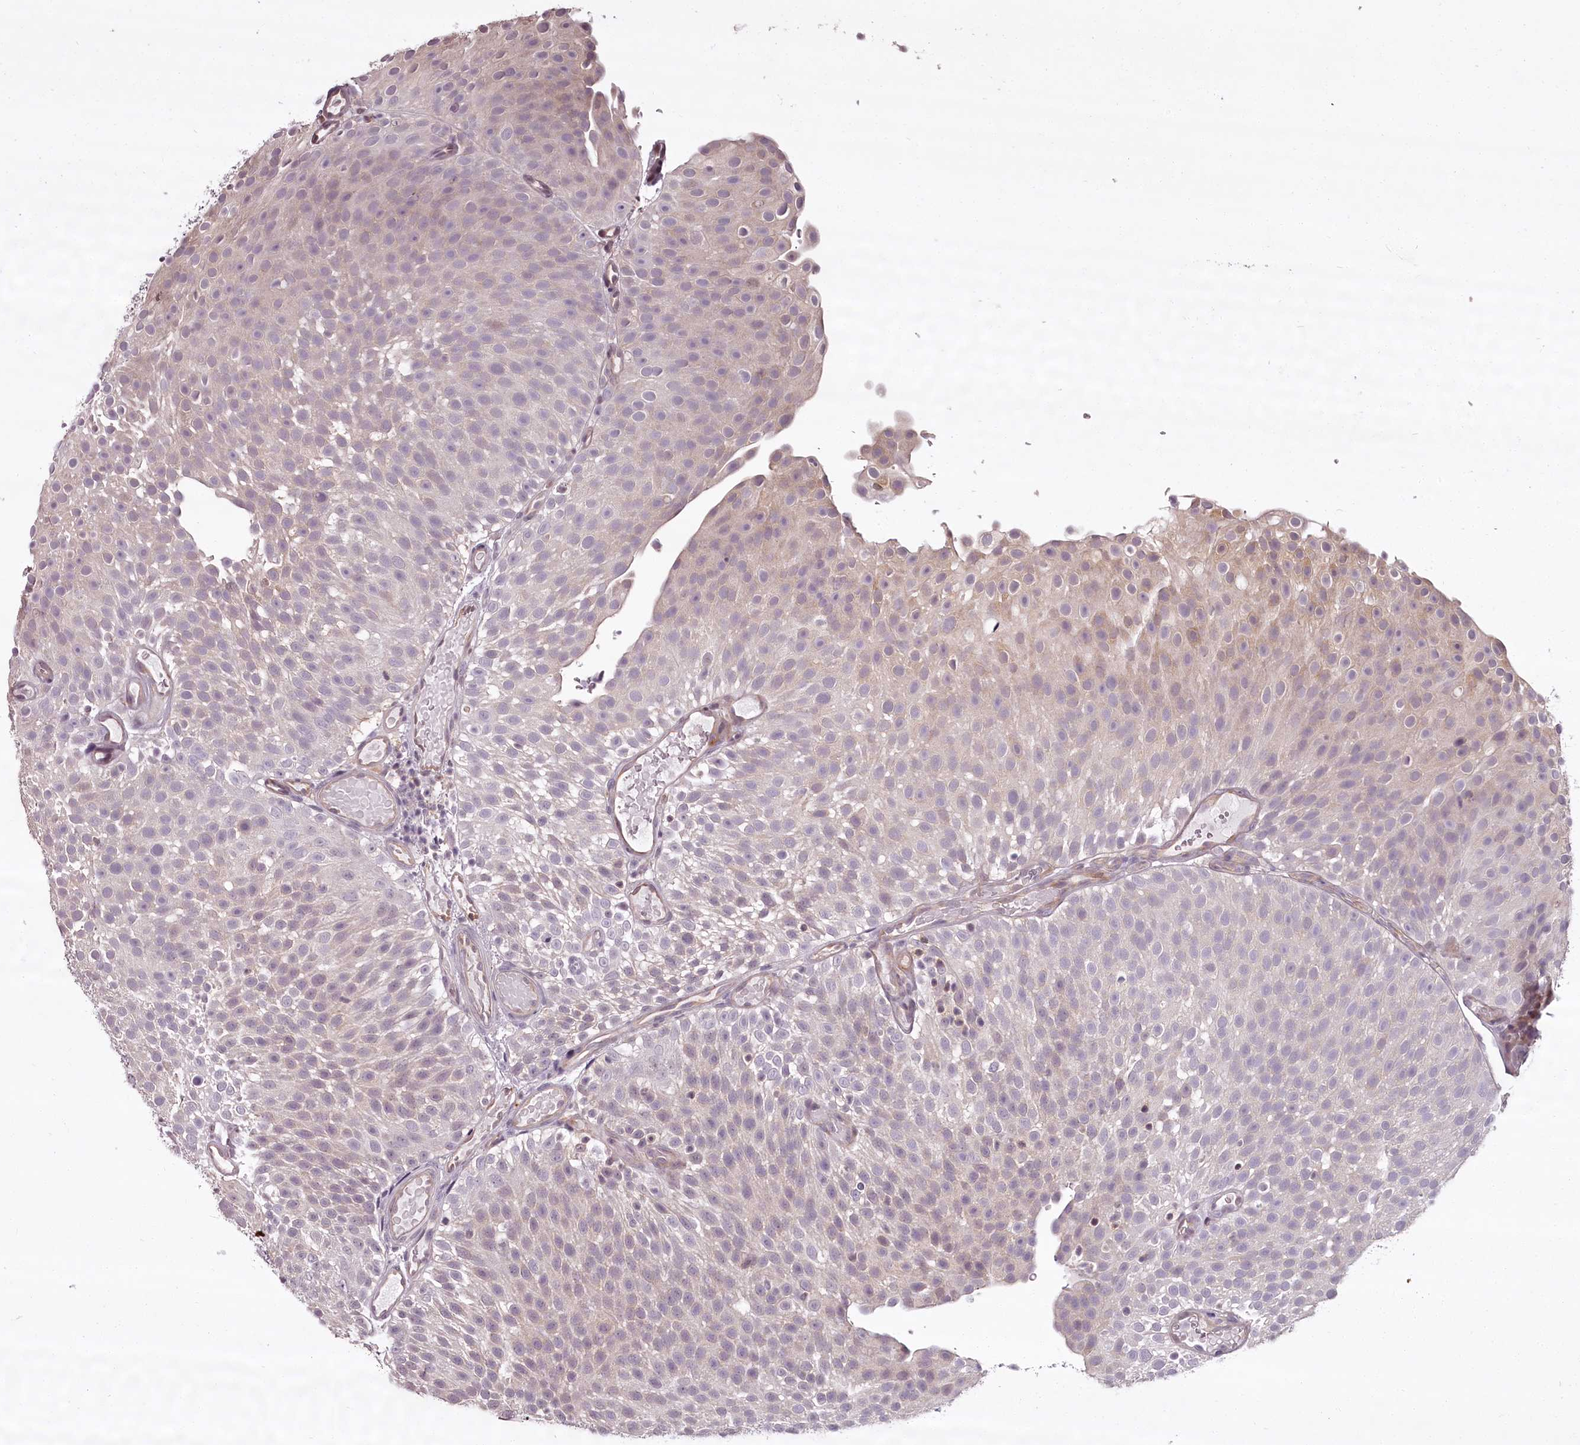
{"staining": {"intensity": "negative", "quantity": "none", "location": "none"}, "tissue": "urothelial cancer", "cell_type": "Tumor cells", "image_type": "cancer", "snomed": [{"axis": "morphology", "description": "Urothelial carcinoma, Low grade"}, {"axis": "topography", "description": "Urinary bladder"}], "caption": "Tumor cells show no significant staining in urothelial carcinoma (low-grade).", "gene": "CCDC92", "patient": {"sex": "male", "age": 78}}